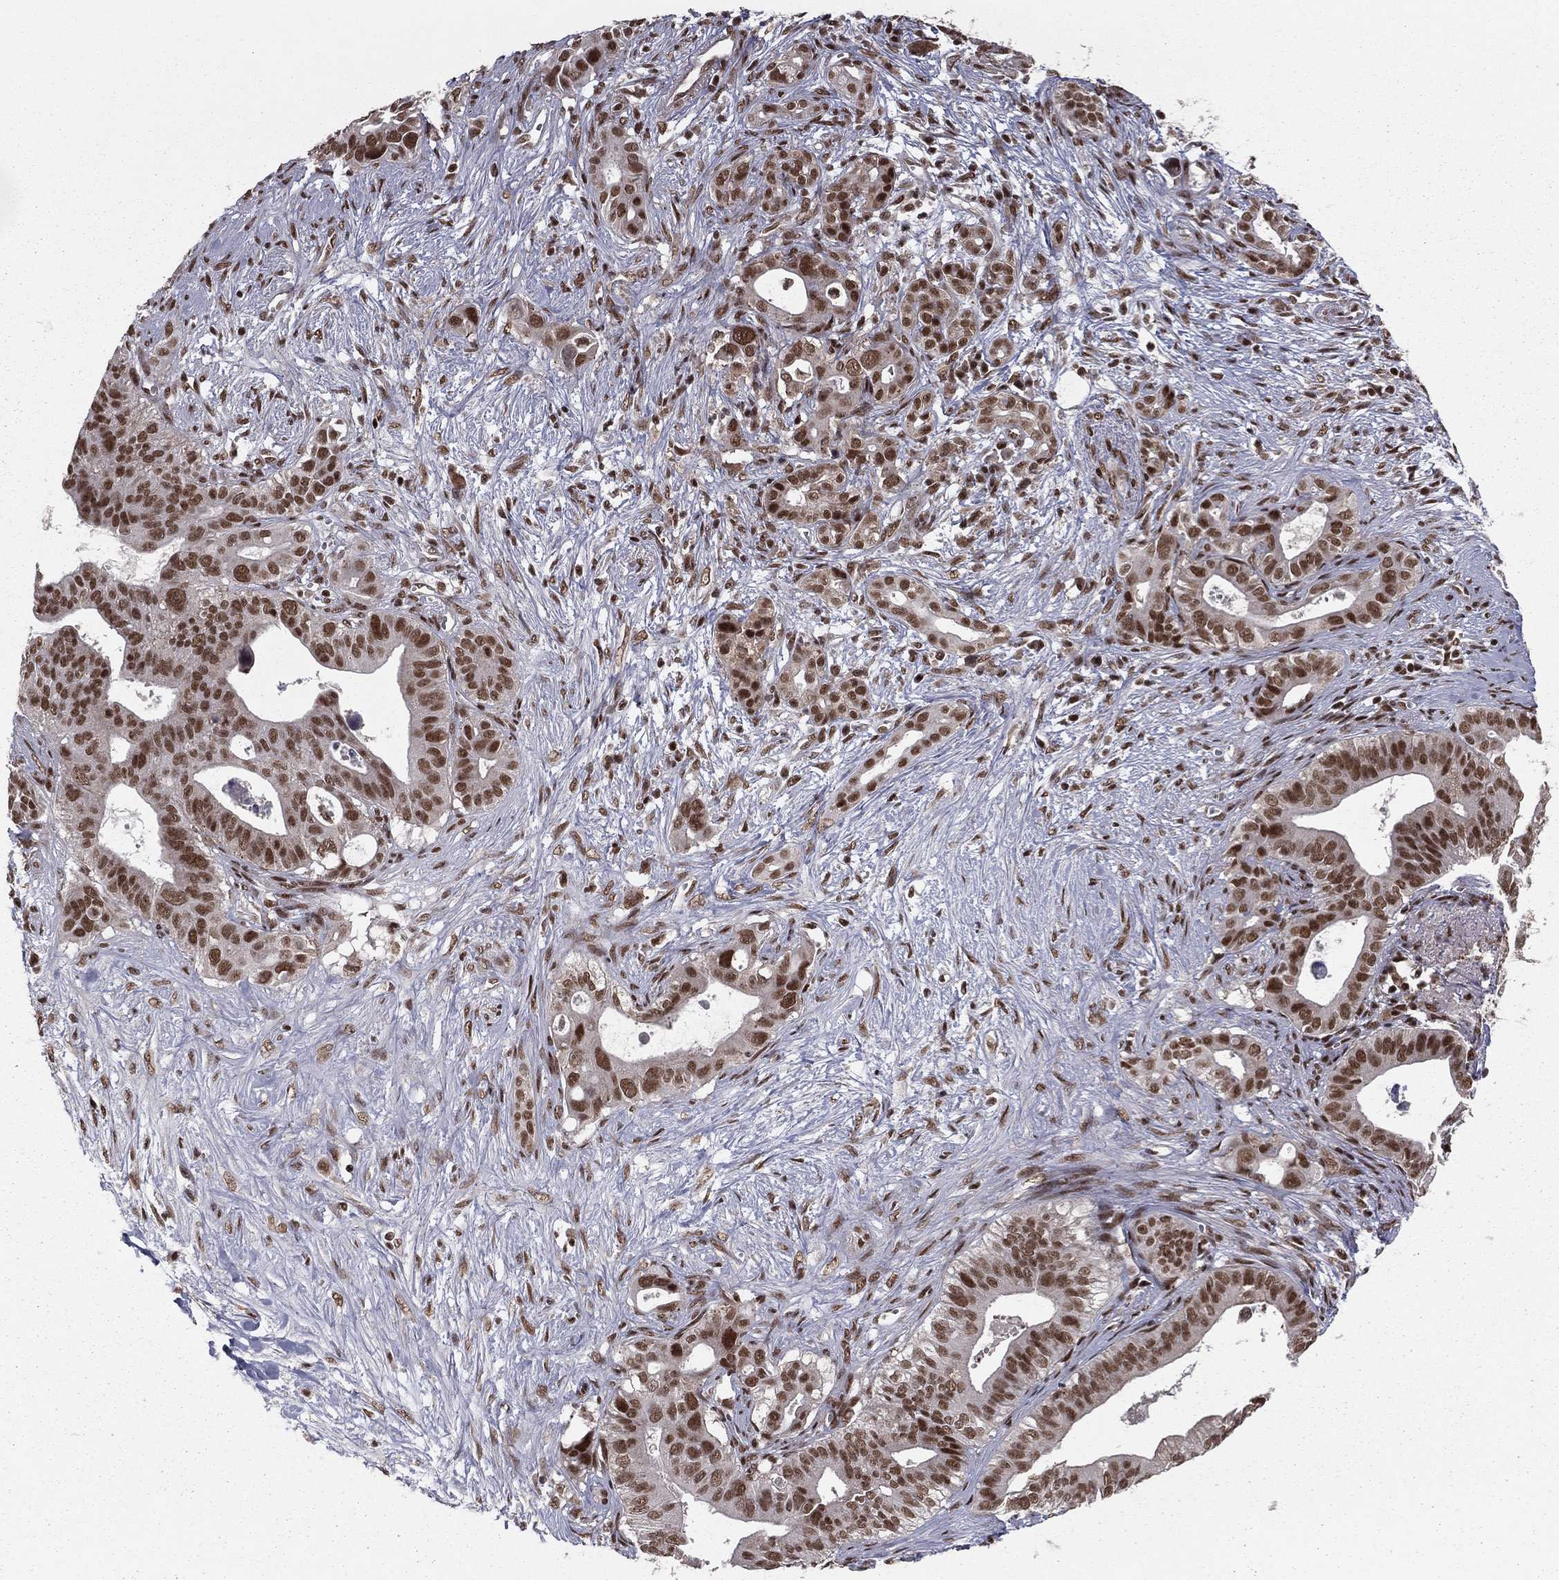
{"staining": {"intensity": "strong", "quantity": ">75%", "location": "nuclear"}, "tissue": "pancreatic cancer", "cell_type": "Tumor cells", "image_type": "cancer", "snomed": [{"axis": "morphology", "description": "Adenocarcinoma, NOS"}, {"axis": "topography", "description": "Pancreas"}], "caption": "Human pancreatic cancer stained with a brown dye demonstrates strong nuclear positive staining in approximately >75% of tumor cells.", "gene": "NFYB", "patient": {"sex": "male", "age": 61}}